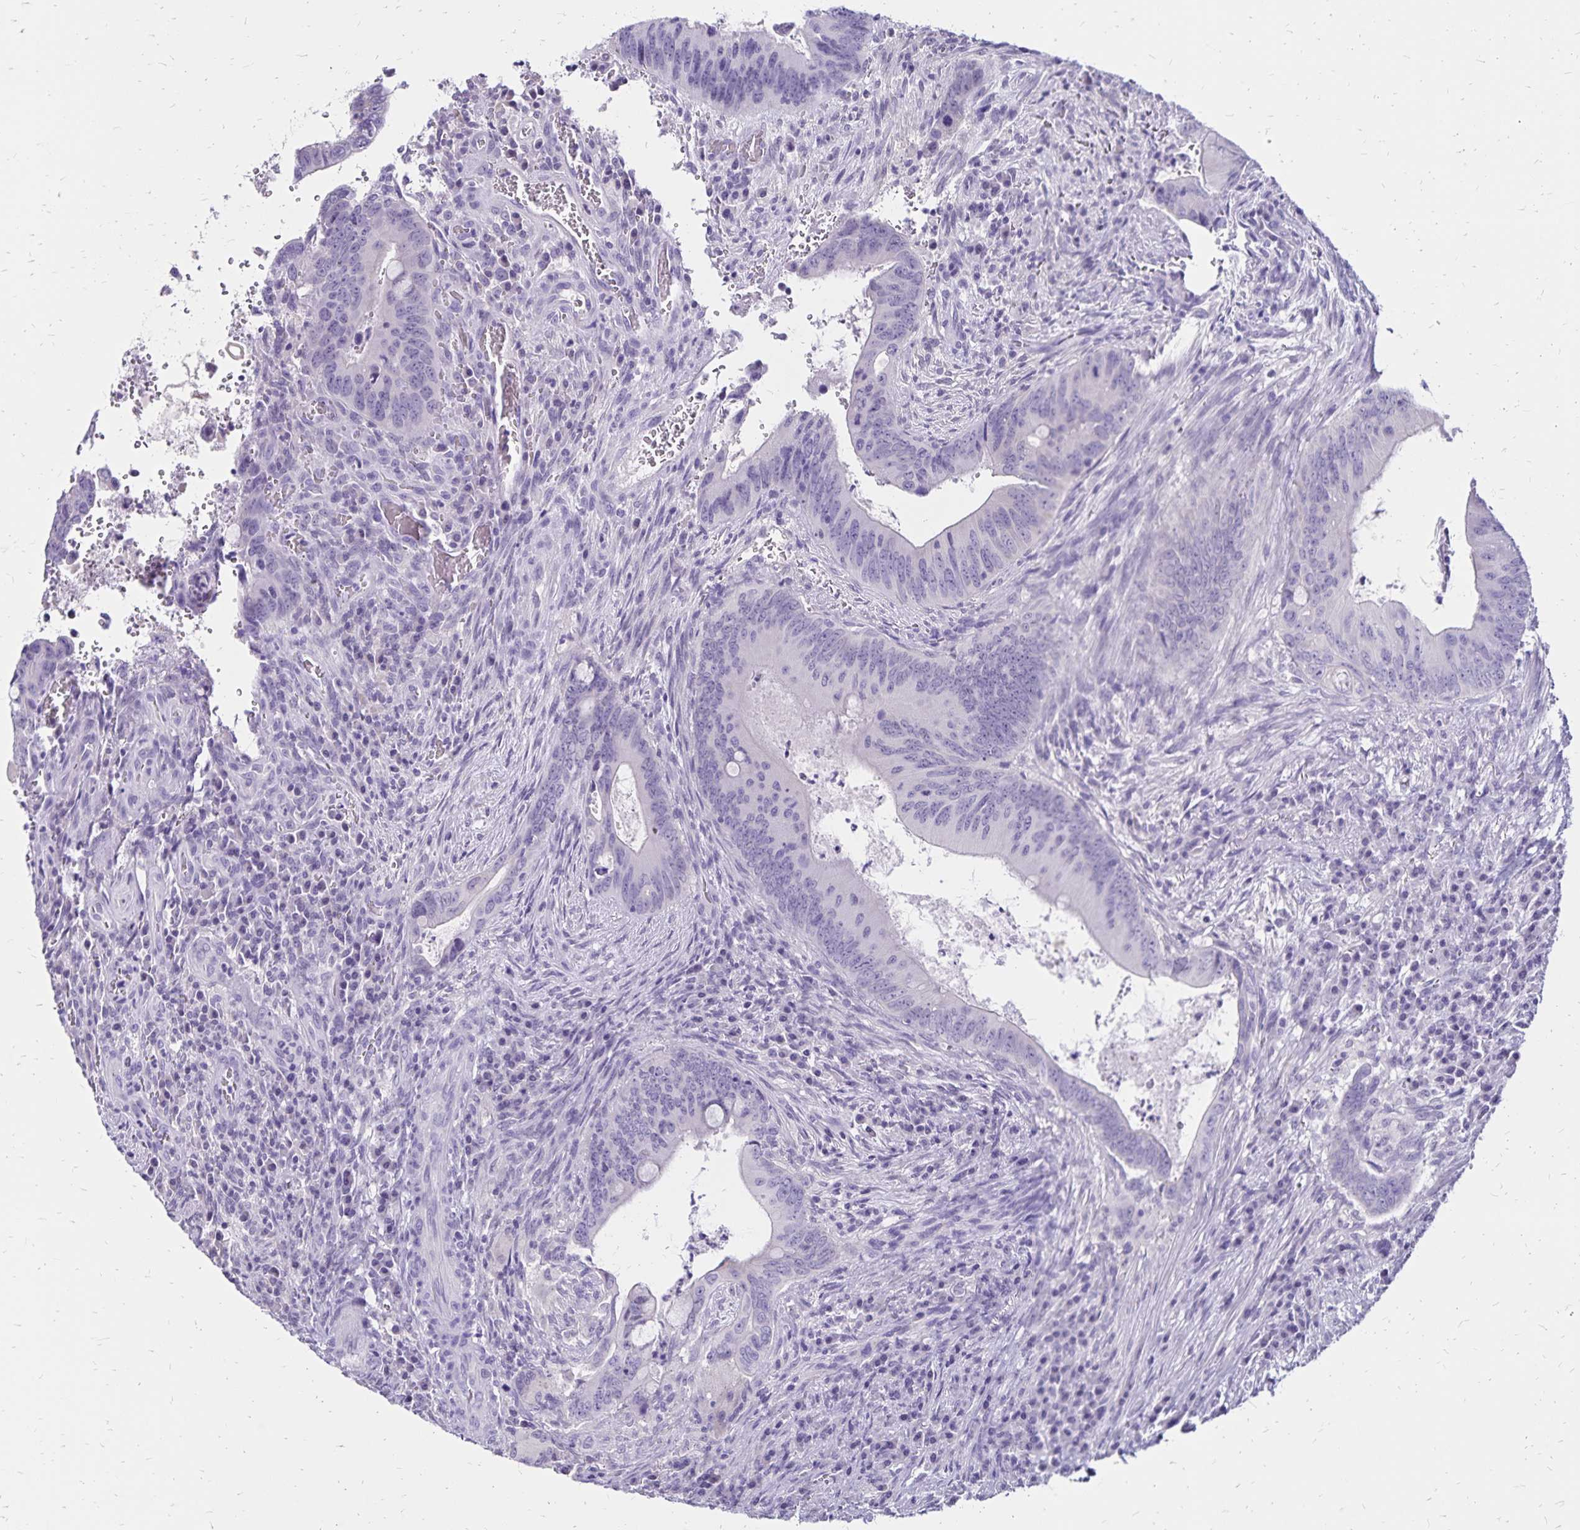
{"staining": {"intensity": "negative", "quantity": "none", "location": "none"}, "tissue": "colorectal cancer", "cell_type": "Tumor cells", "image_type": "cancer", "snomed": [{"axis": "morphology", "description": "Adenocarcinoma, NOS"}, {"axis": "topography", "description": "Colon"}], "caption": "This image is of colorectal cancer stained with IHC to label a protein in brown with the nuclei are counter-stained blue. There is no staining in tumor cells. The staining was performed using DAB to visualize the protein expression in brown, while the nuclei were stained in blue with hematoxylin (Magnification: 20x).", "gene": "SH3GL3", "patient": {"sex": "female", "age": 74}}